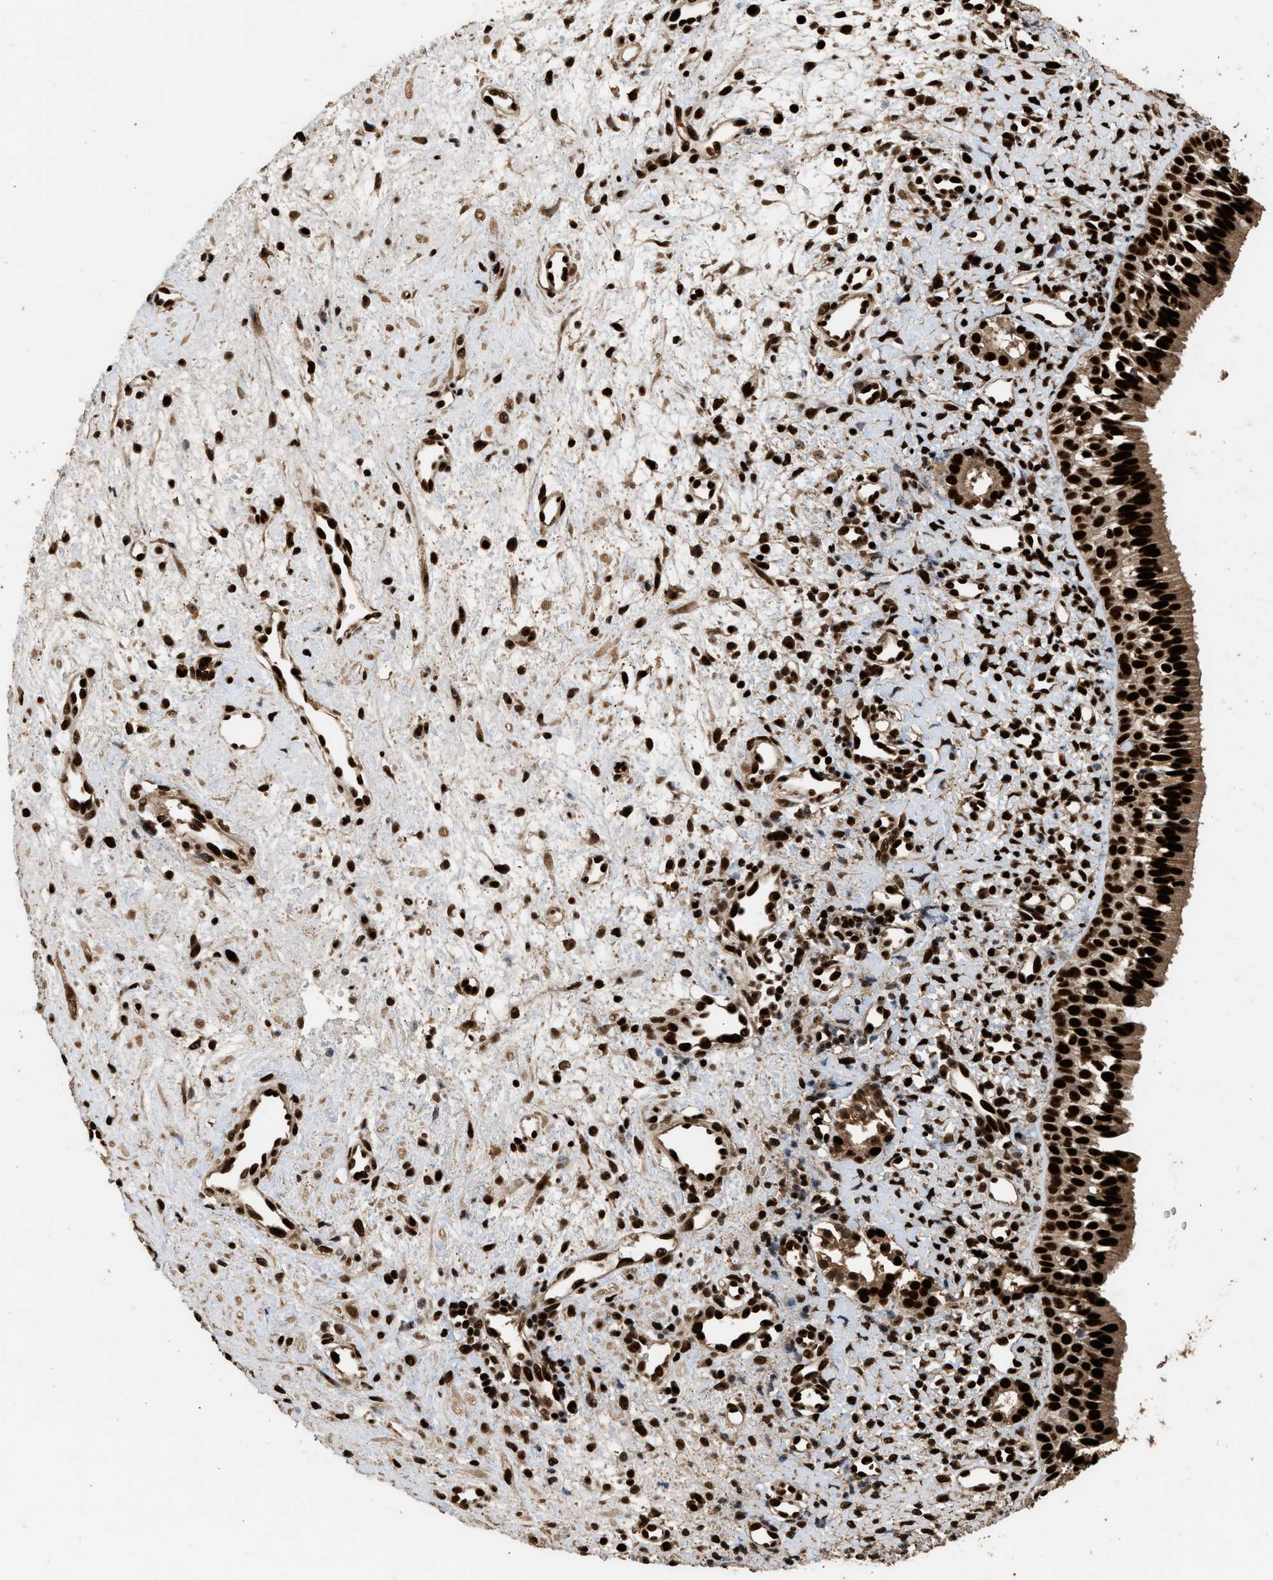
{"staining": {"intensity": "strong", "quantity": ">75%", "location": "cytoplasmic/membranous,nuclear"}, "tissue": "nasopharynx", "cell_type": "Respiratory epithelial cells", "image_type": "normal", "snomed": [{"axis": "morphology", "description": "Normal tissue, NOS"}, {"axis": "morphology", "description": "Inflammation, NOS"}, {"axis": "topography", "description": "Nasopharynx"}], "caption": "Respiratory epithelial cells exhibit strong cytoplasmic/membranous,nuclear expression in about >75% of cells in normal nasopharynx.", "gene": "PPP4R3B", "patient": {"sex": "female", "age": 55}}